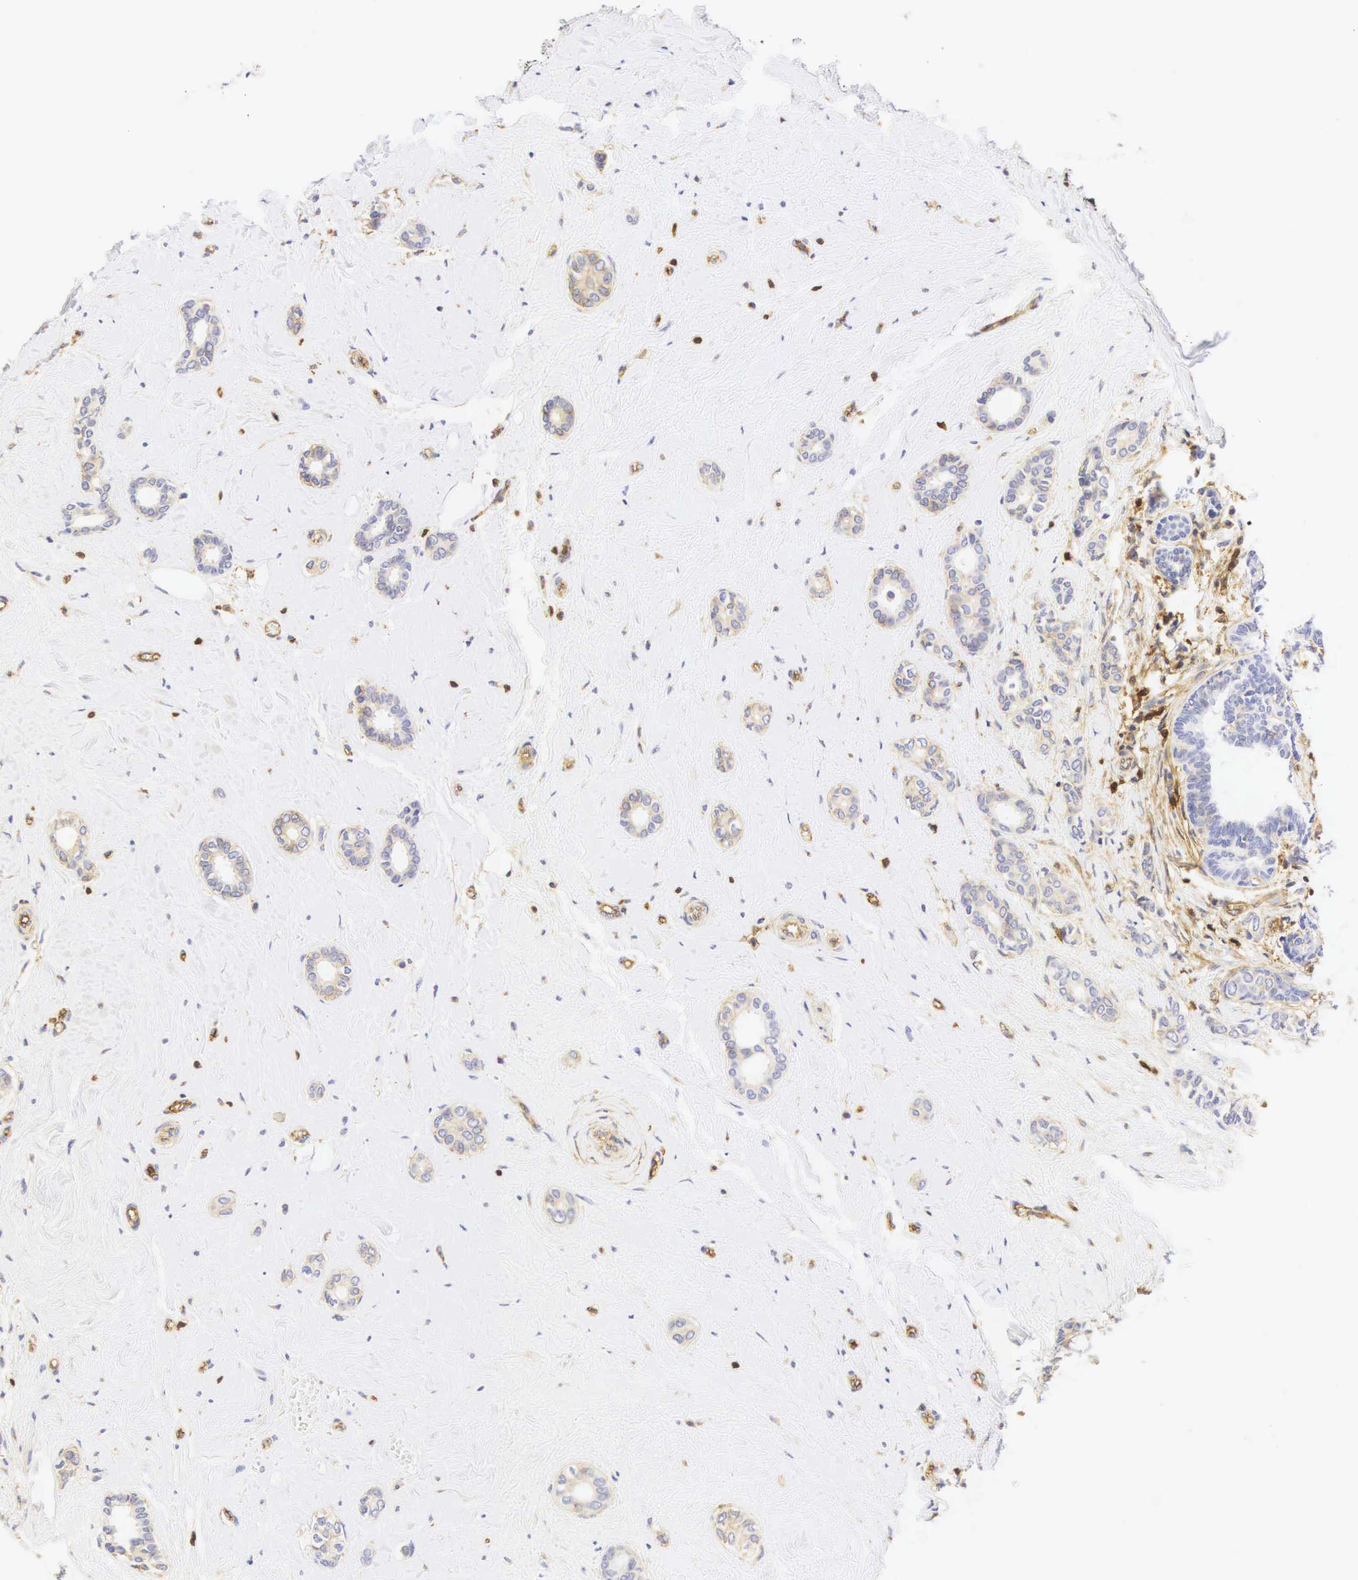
{"staining": {"intensity": "weak", "quantity": "25%-75%", "location": "cytoplasmic/membranous"}, "tissue": "breast cancer", "cell_type": "Tumor cells", "image_type": "cancer", "snomed": [{"axis": "morphology", "description": "Duct carcinoma"}, {"axis": "topography", "description": "Breast"}], "caption": "A brown stain highlights weak cytoplasmic/membranous staining of a protein in breast cancer (intraductal carcinoma) tumor cells.", "gene": "CD99", "patient": {"sex": "female", "age": 50}}